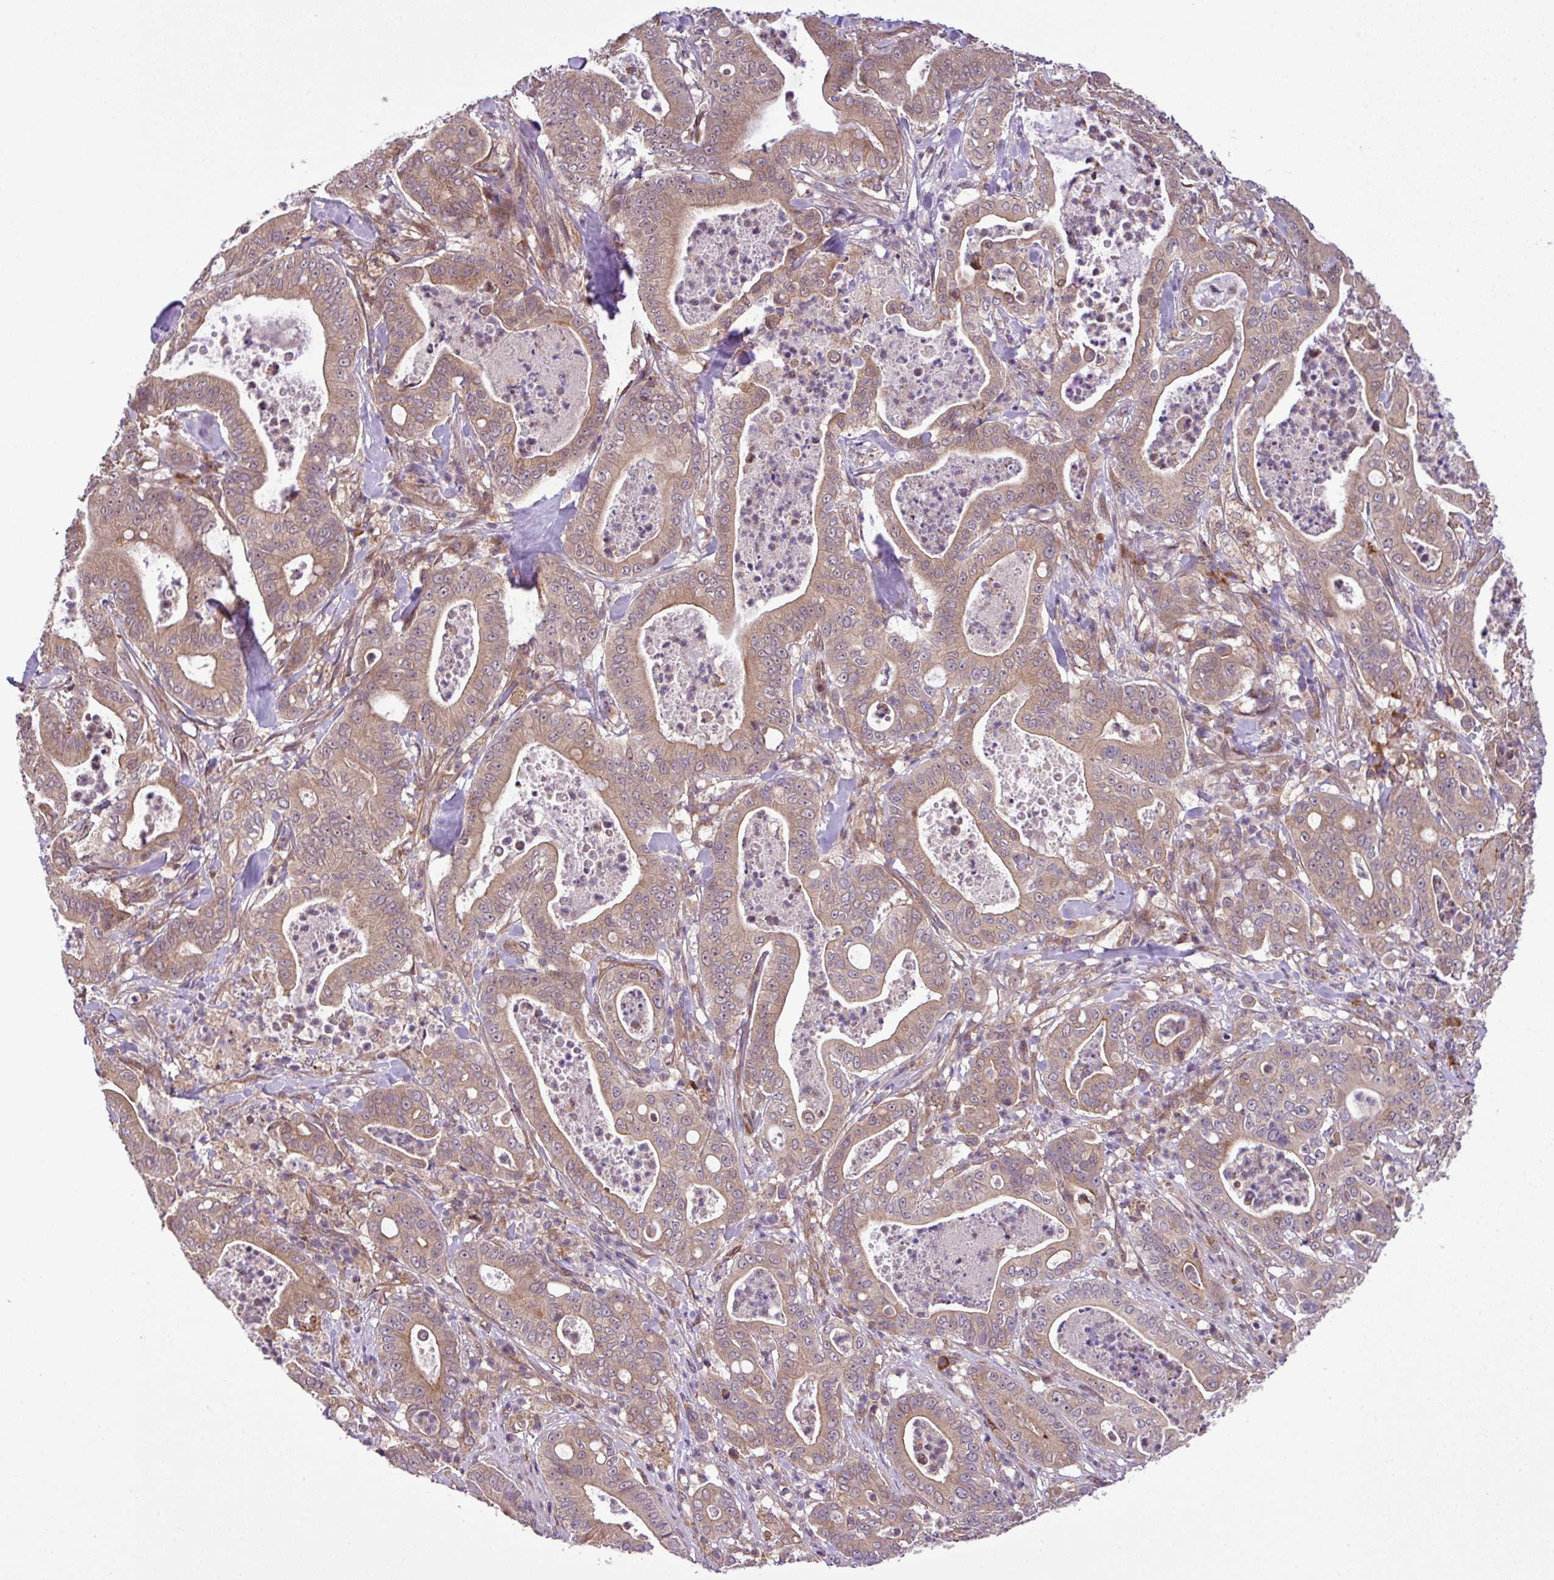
{"staining": {"intensity": "moderate", "quantity": ">75%", "location": "cytoplasmic/membranous"}, "tissue": "pancreatic cancer", "cell_type": "Tumor cells", "image_type": "cancer", "snomed": [{"axis": "morphology", "description": "Adenocarcinoma, NOS"}, {"axis": "topography", "description": "Pancreas"}], "caption": "High-power microscopy captured an immunohistochemistry photomicrograph of pancreatic cancer, revealing moderate cytoplasmic/membranous expression in approximately >75% of tumor cells.", "gene": "DLGAP4", "patient": {"sex": "male", "age": 71}}